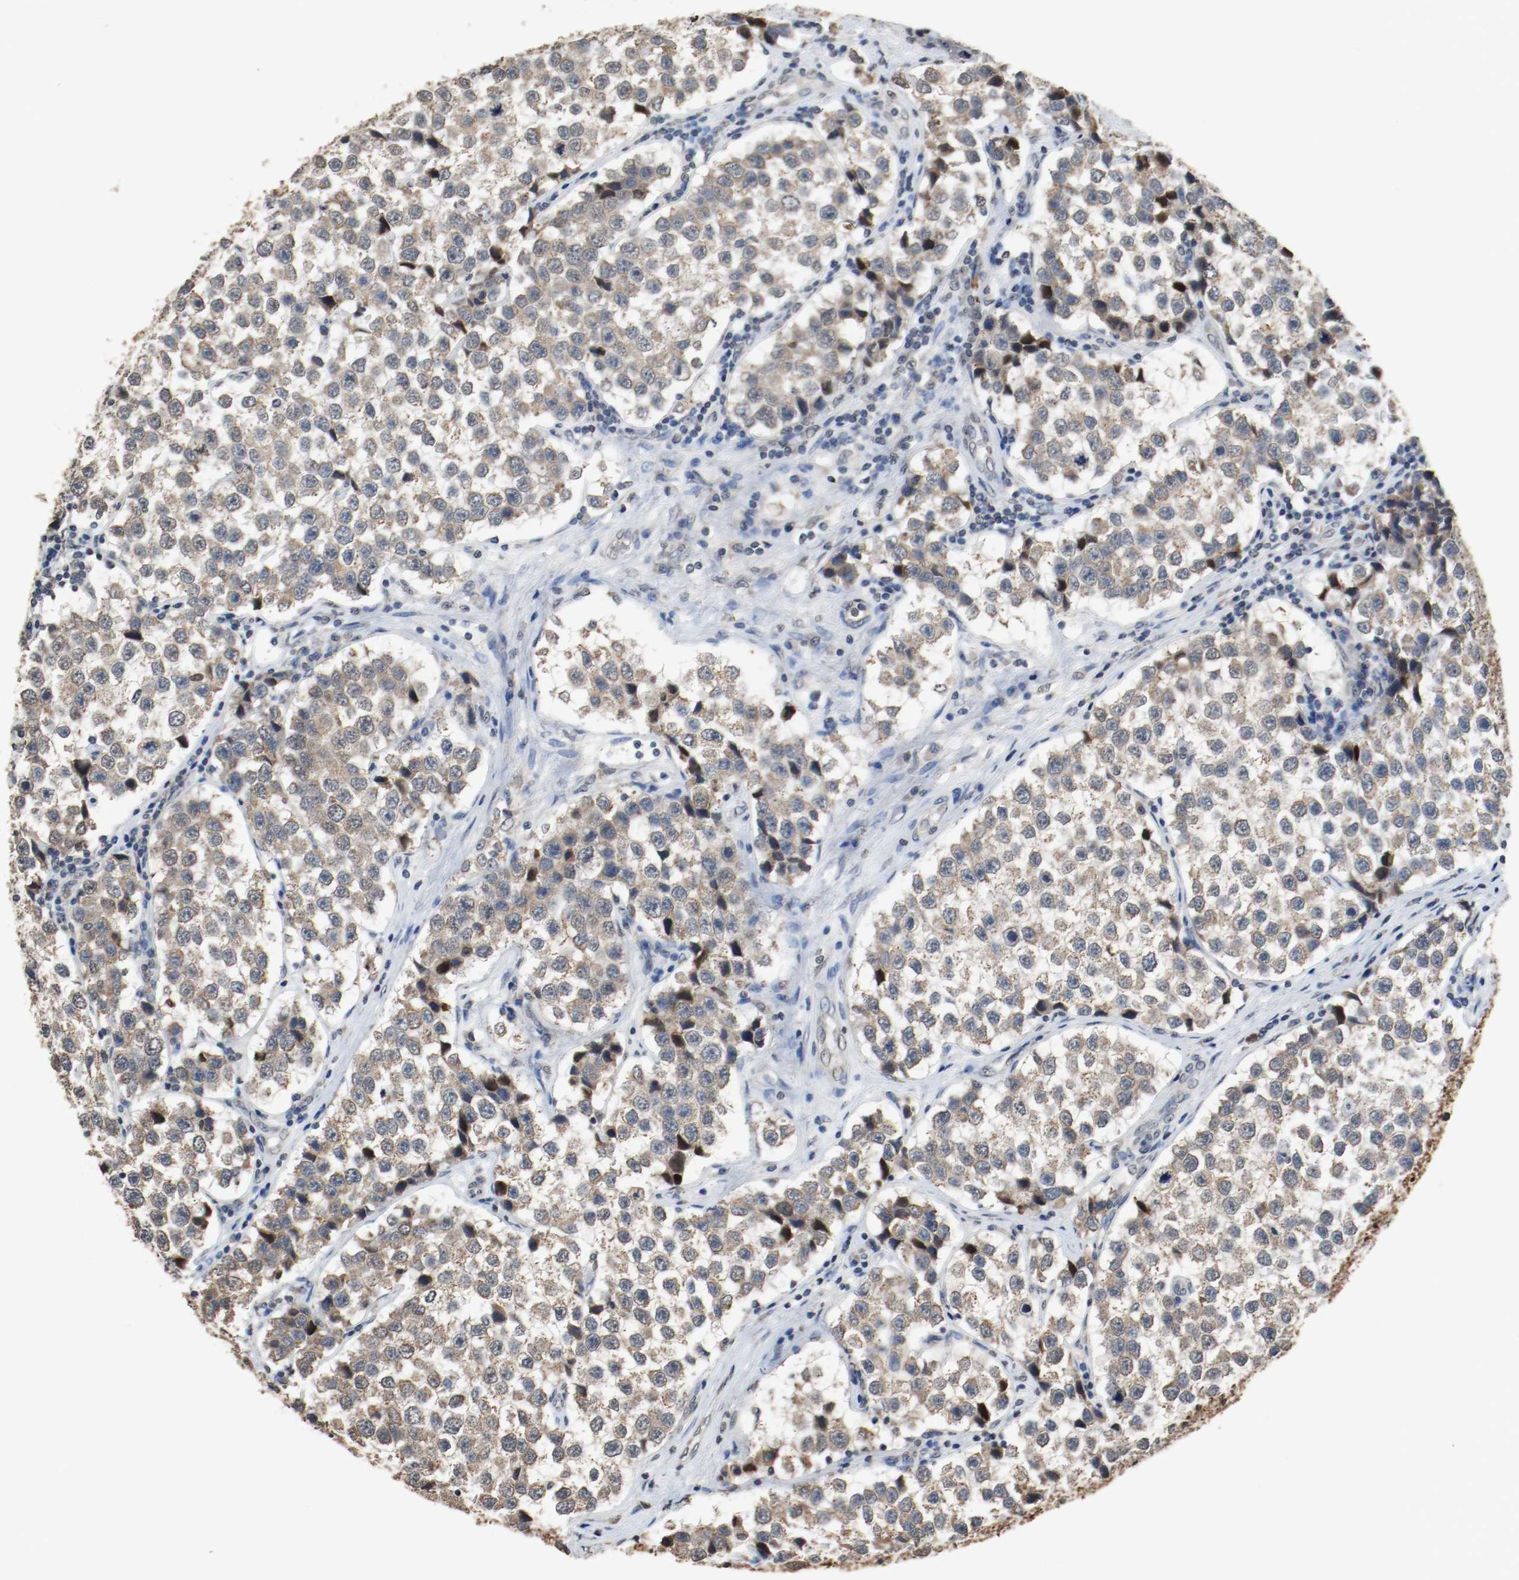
{"staining": {"intensity": "weak", "quantity": "<25%", "location": "cytoplasmic/membranous"}, "tissue": "testis cancer", "cell_type": "Tumor cells", "image_type": "cancer", "snomed": [{"axis": "morphology", "description": "Seminoma, NOS"}, {"axis": "topography", "description": "Testis"}], "caption": "DAB (3,3'-diaminobenzidine) immunohistochemical staining of testis seminoma reveals no significant positivity in tumor cells. (DAB (3,3'-diaminobenzidine) IHC, high magnification).", "gene": "RTN4", "patient": {"sex": "male", "age": 39}}